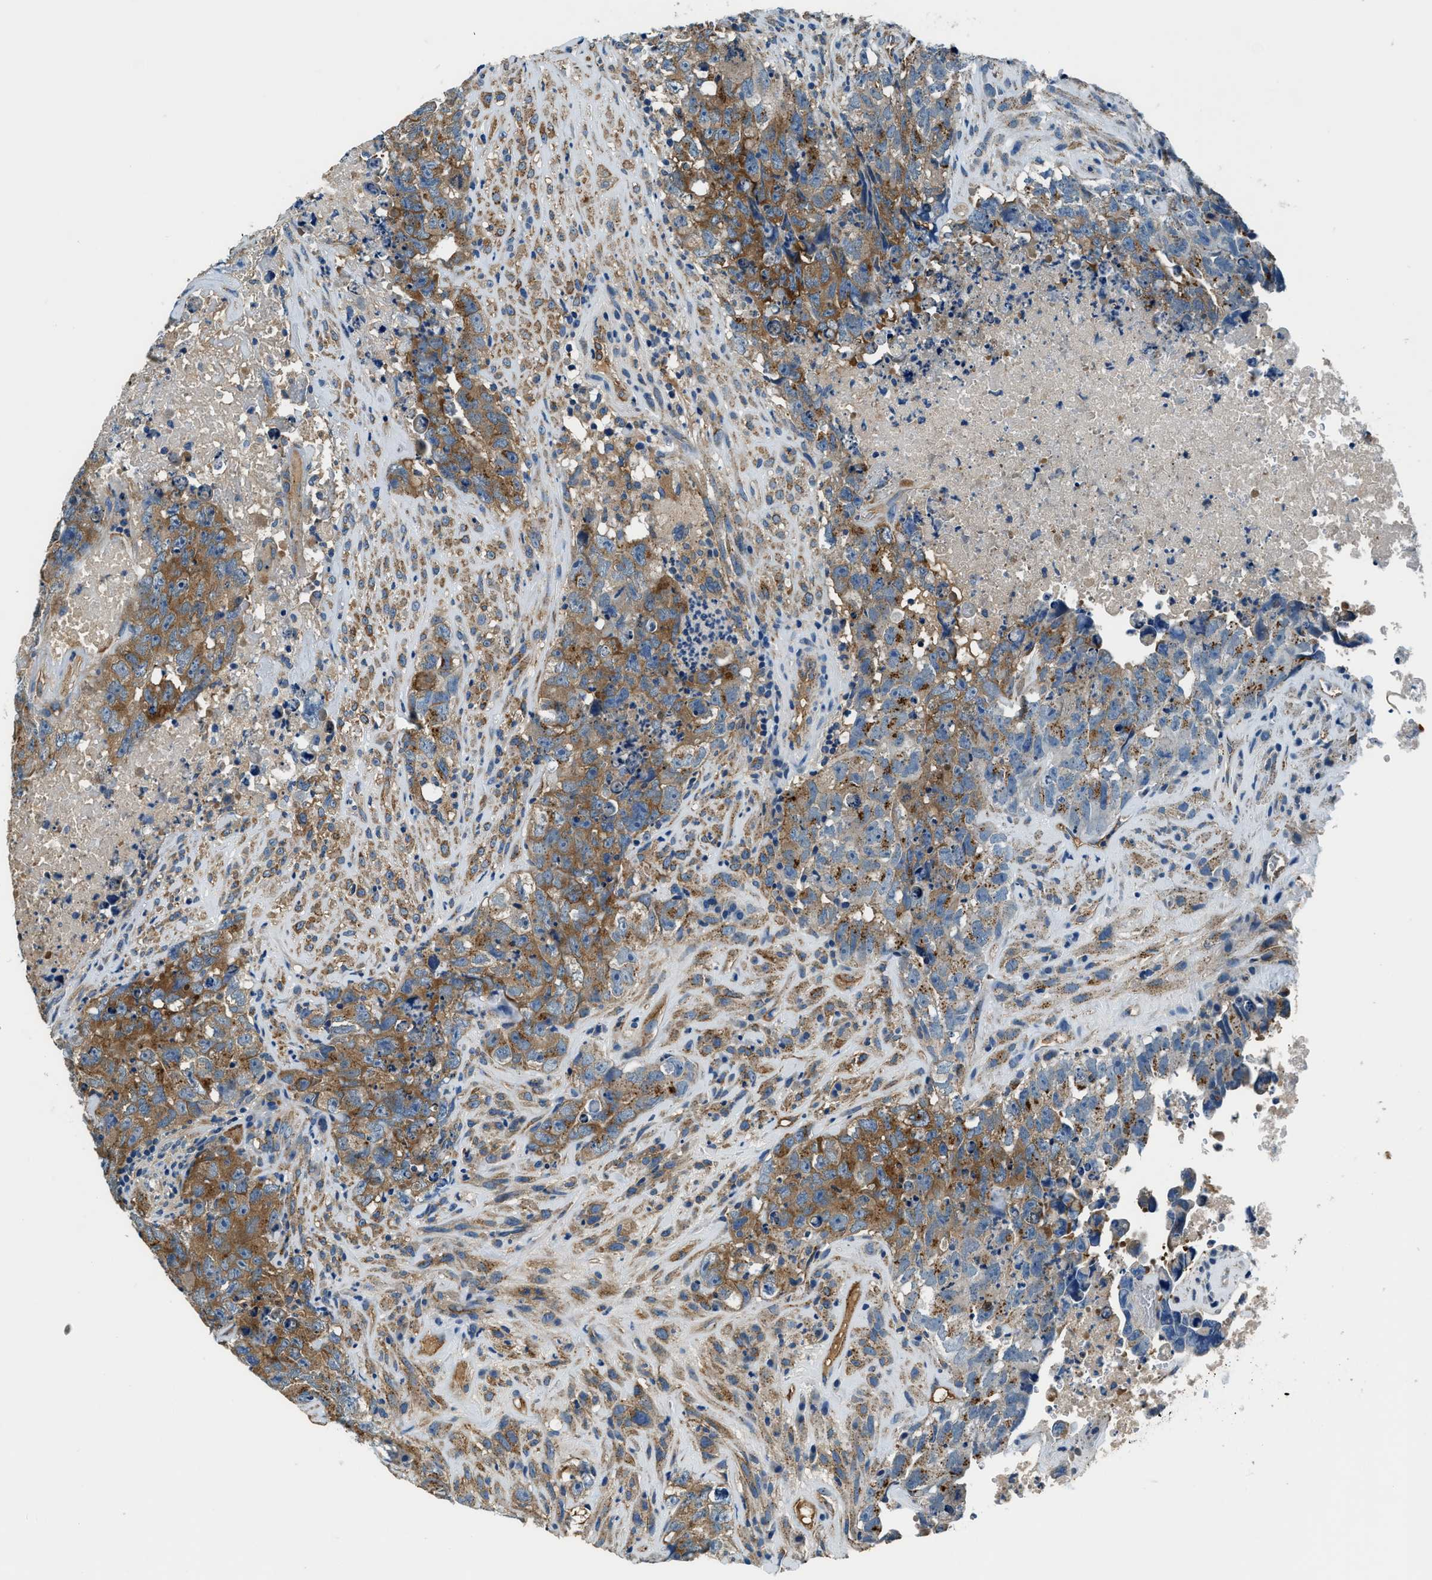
{"staining": {"intensity": "moderate", "quantity": ">75%", "location": "cytoplasmic/membranous"}, "tissue": "testis cancer", "cell_type": "Tumor cells", "image_type": "cancer", "snomed": [{"axis": "morphology", "description": "Carcinoma, Embryonal, NOS"}, {"axis": "topography", "description": "Testis"}], "caption": "Testis embryonal carcinoma tissue displays moderate cytoplasmic/membranous expression in about >75% of tumor cells", "gene": "EEA1", "patient": {"sex": "male", "age": 32}}